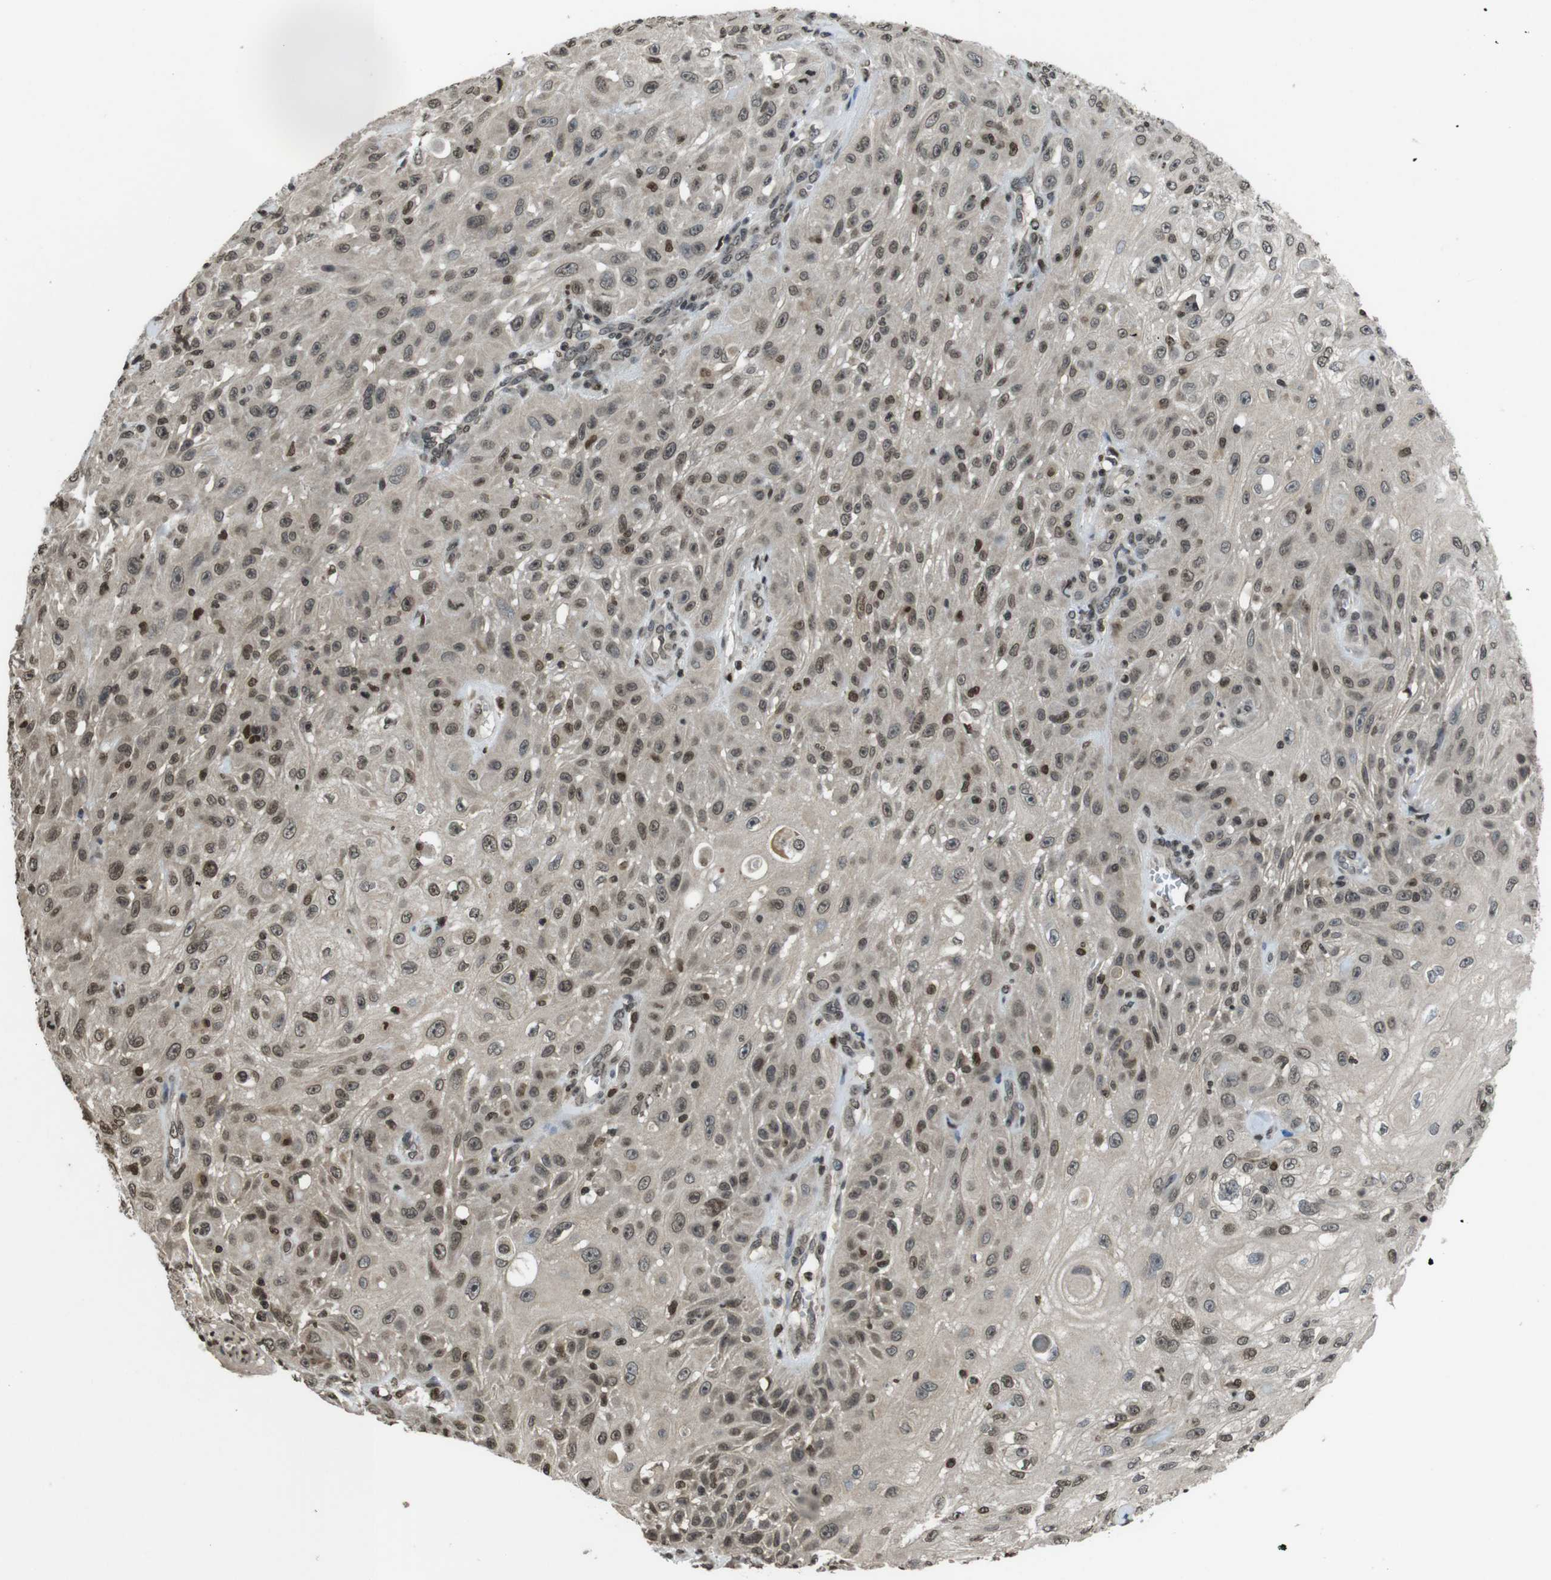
{"staining": {"intensity": "weak", "quantity": ">75%", "location": "nuclear"}, "tissue": "skin cancer", "cell_type": "Tumor cells", "image_type": "cancer", "snomed": [{"axis": "morphology", "description": "Squamous cell carcinoma, NOS"}, {"axis": "topography", "description": "Skin"}], "caption": "Human skin squamous cell carcinoma stained with a protein marker reveals weak staining in tumor cells.", "gene": "MAF", "patient": {"sex": "male", "age": 75}}